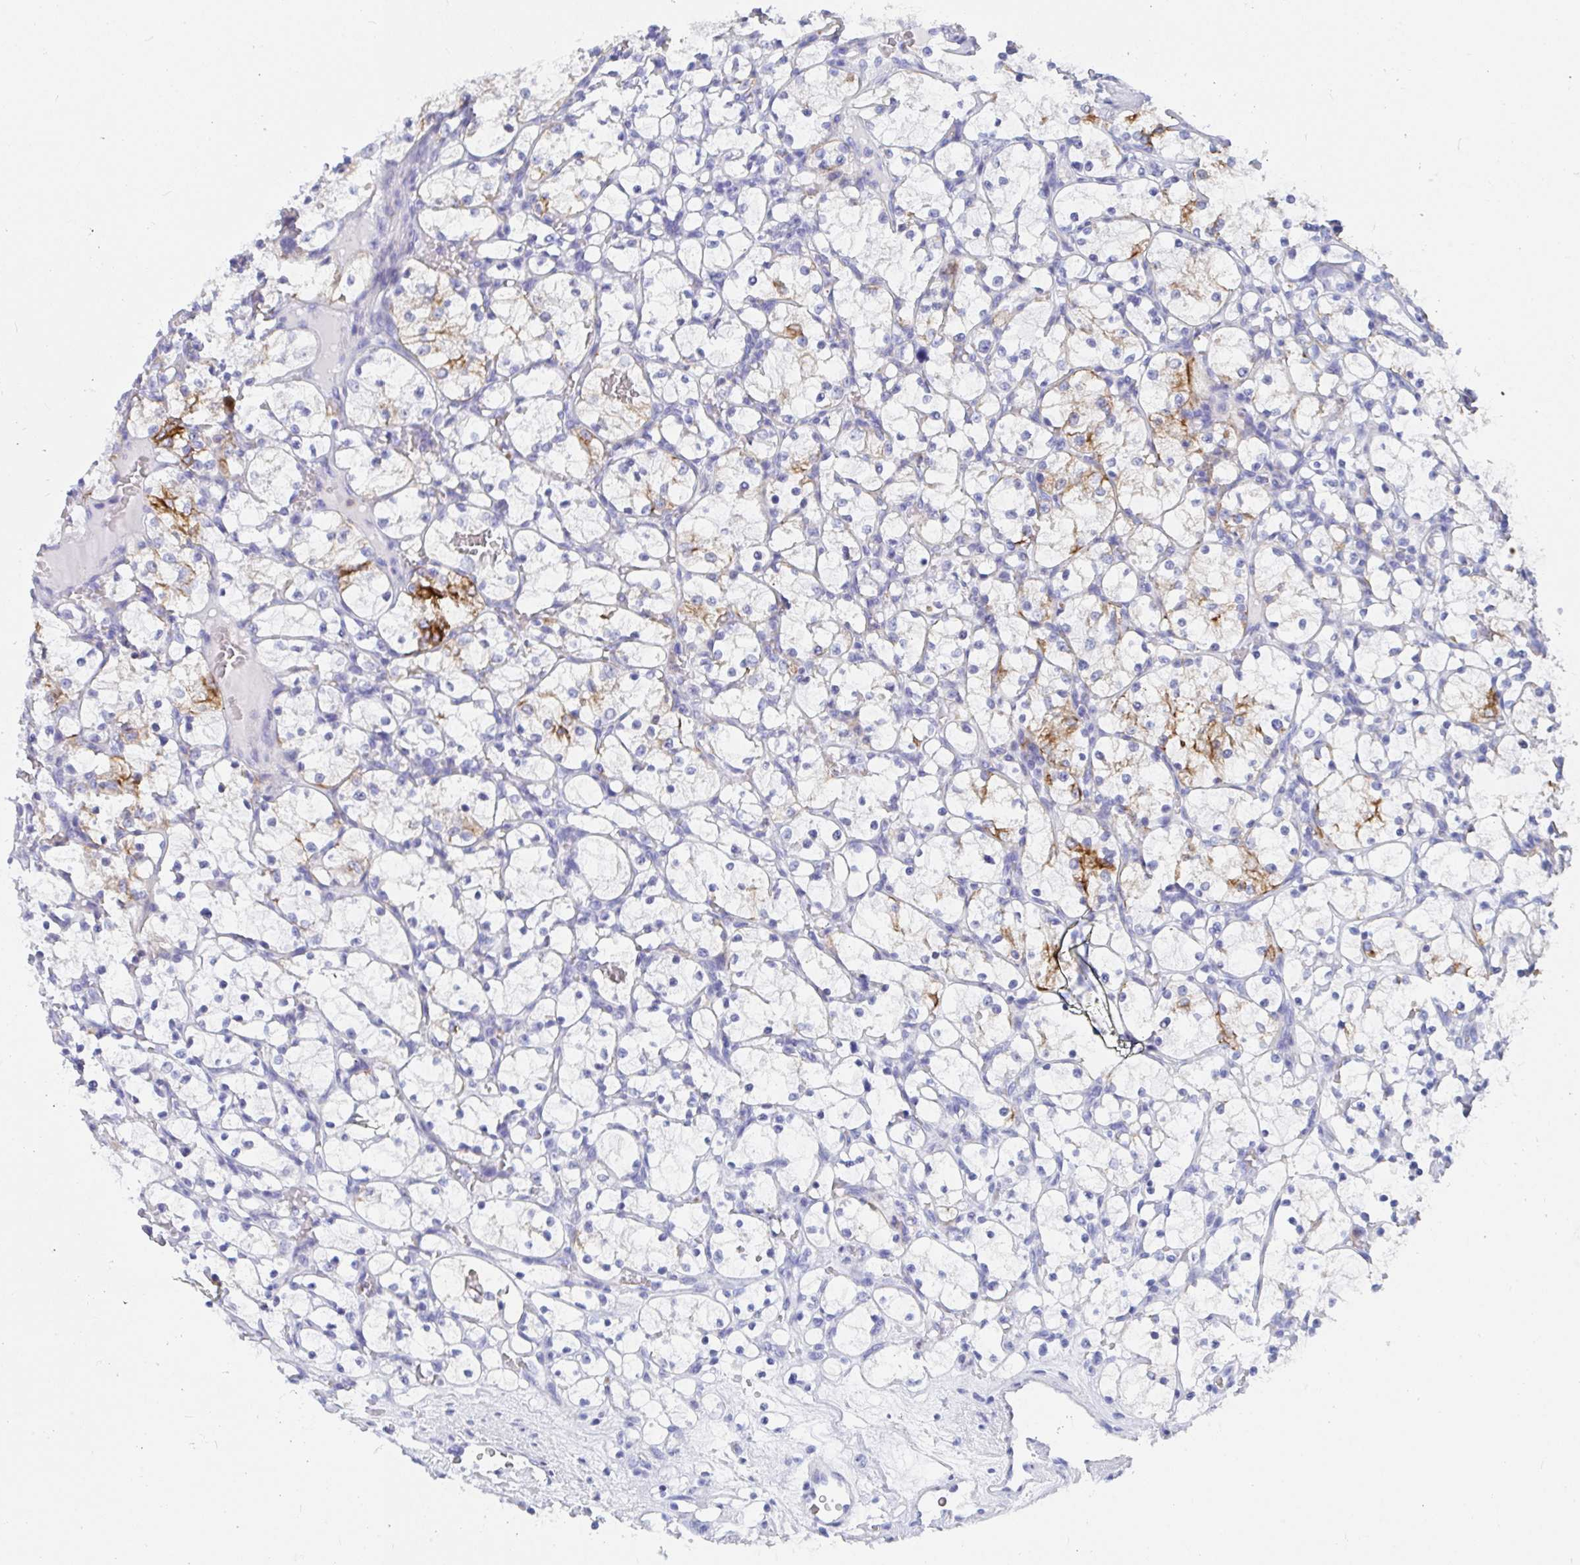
{"staining": {"intensity": "strong", "quantity": "<25%", "location": "cytoplasmic/membranous"}, "tissue": "renal cancer", "cell_type": "Tumor cells", "image_type": "cancer", "snomed": [{"axis": "morphology", "description": "Adenocarcinoma, NOS"}, {"axis": "topography", "description": "Kidney"}], "caption": "Protein staining exhibits strong cytoplasmic/membranous positivity in approximately <25% of tumor cells in renal adenocarcinoma.", "gene": "CLDN8", "patient": {"sex": "female", "age": 69}}